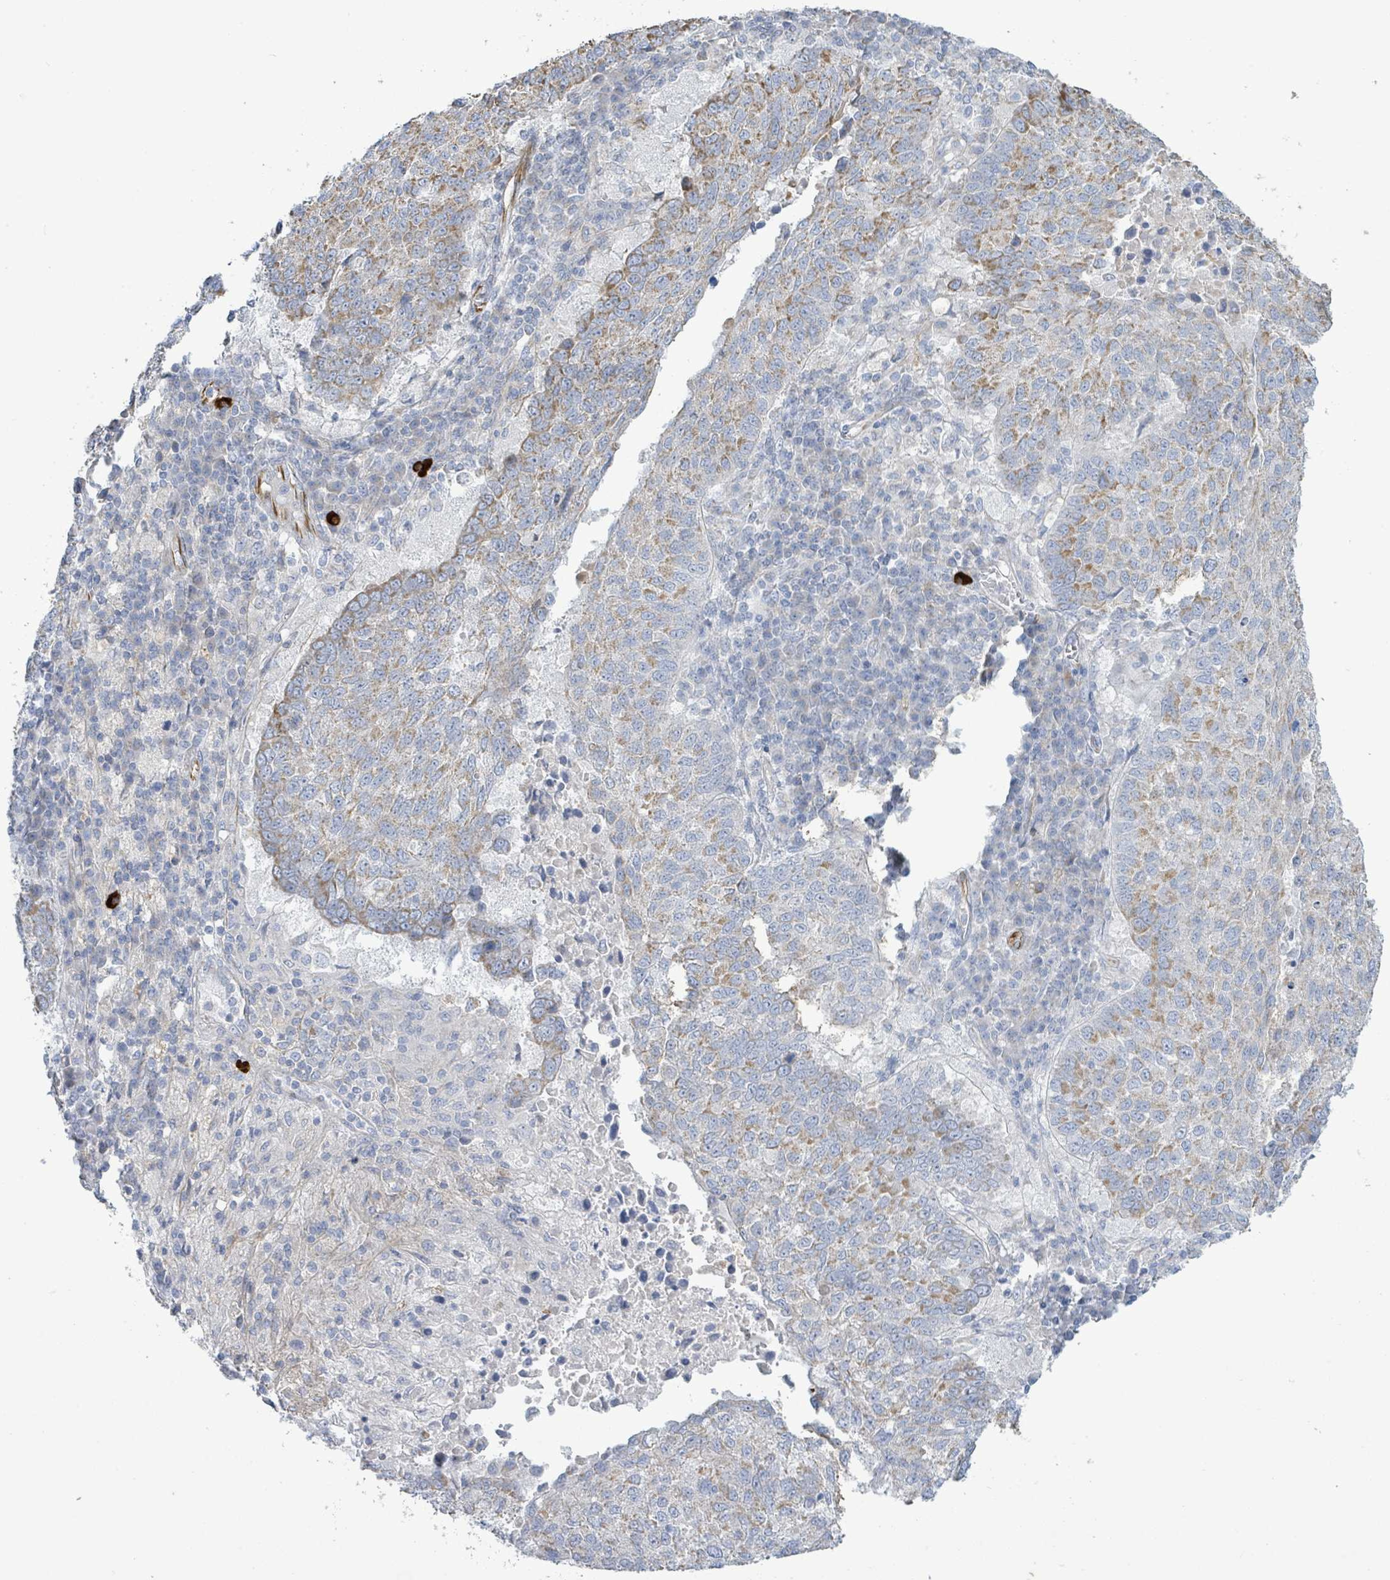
{"staining": {"intensity": "moderate", "quantity": ">75%", "location": "cytoplasmic/membranous"}, "tissue": "lung cancer", "cell_type": "Tumor cells", "image_type": "cancer", "snomed": [{"axis": "morphology", "description": "Squamous cell carcinoma, NOS"}, {"axis": "topography", "description": "Lung"}], "caption": "Brown immunohistochemical staining in human lung squamous cell carcinoma displays moderate cytoplasmic/membranous positivity in about >75% of tumor cells.", "gene": "ALG12", "patient": {"sex": "male", "age": 73}}